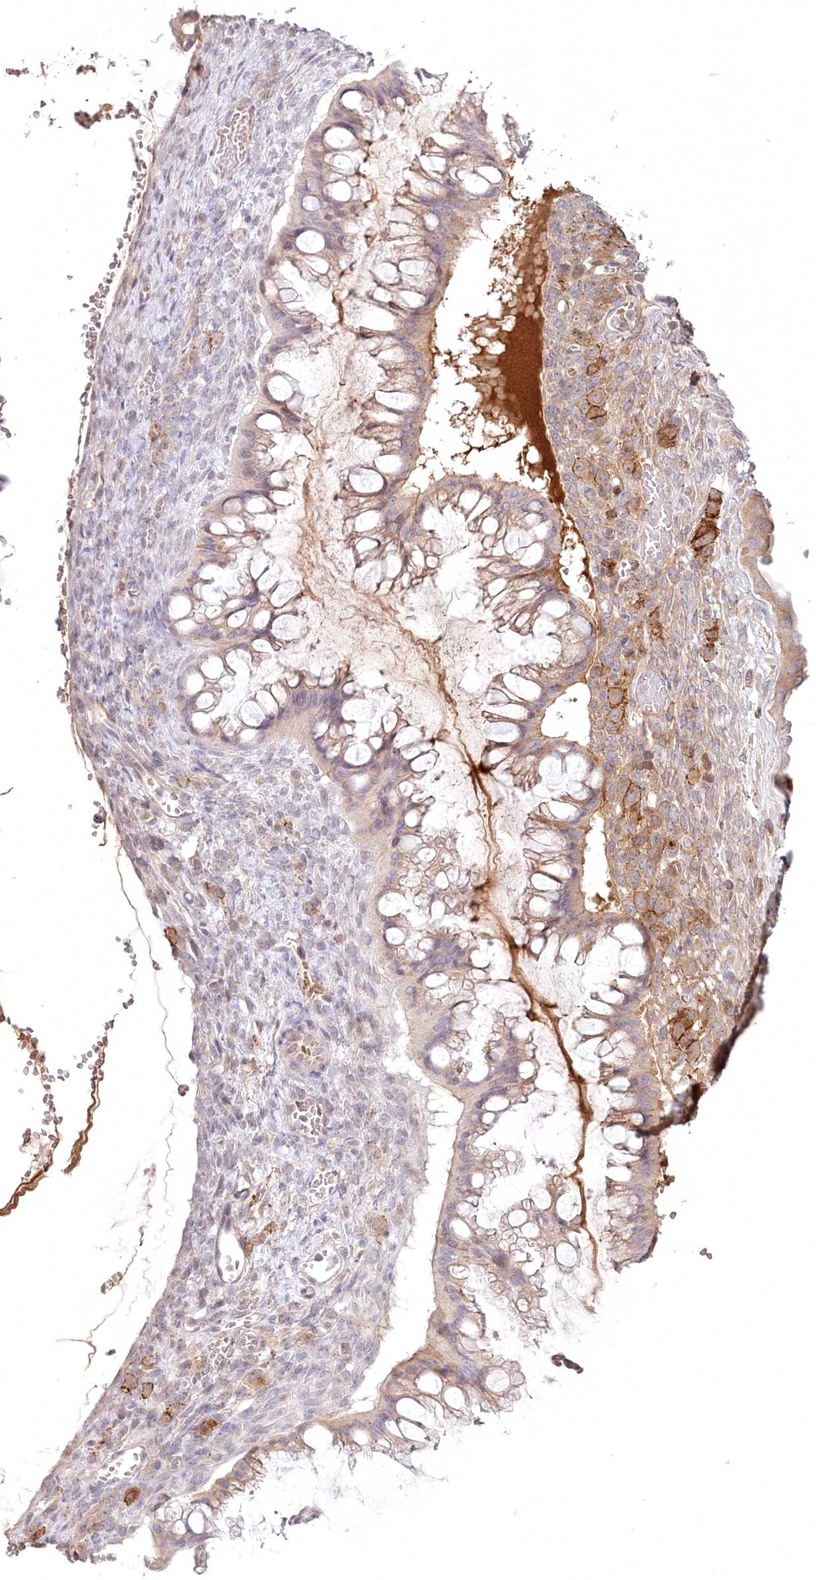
{"staining": {"intensity": "weak", "quantity": ">75%", "location": "cytoplasmic/membranous"}, "tissue": "ovarian cancer", "cell_type": "Tumor cells", "image_type": "cancer", "snomed": [{"axis": "morphology", "description": "Cystadenocarcinoma, mucinous, NOS"}, {"axis": "topography", "description": "Ovary"}], "caption": "Brown immunohistochemical staining in human ovarian mucinous cystadenocarcinoma reveals weak cytoplasmic/membranous positivity in approximately >75% of tumor cells.", "gene": "PSAPL1", "patient": {"sex": "female", "age": 73}}